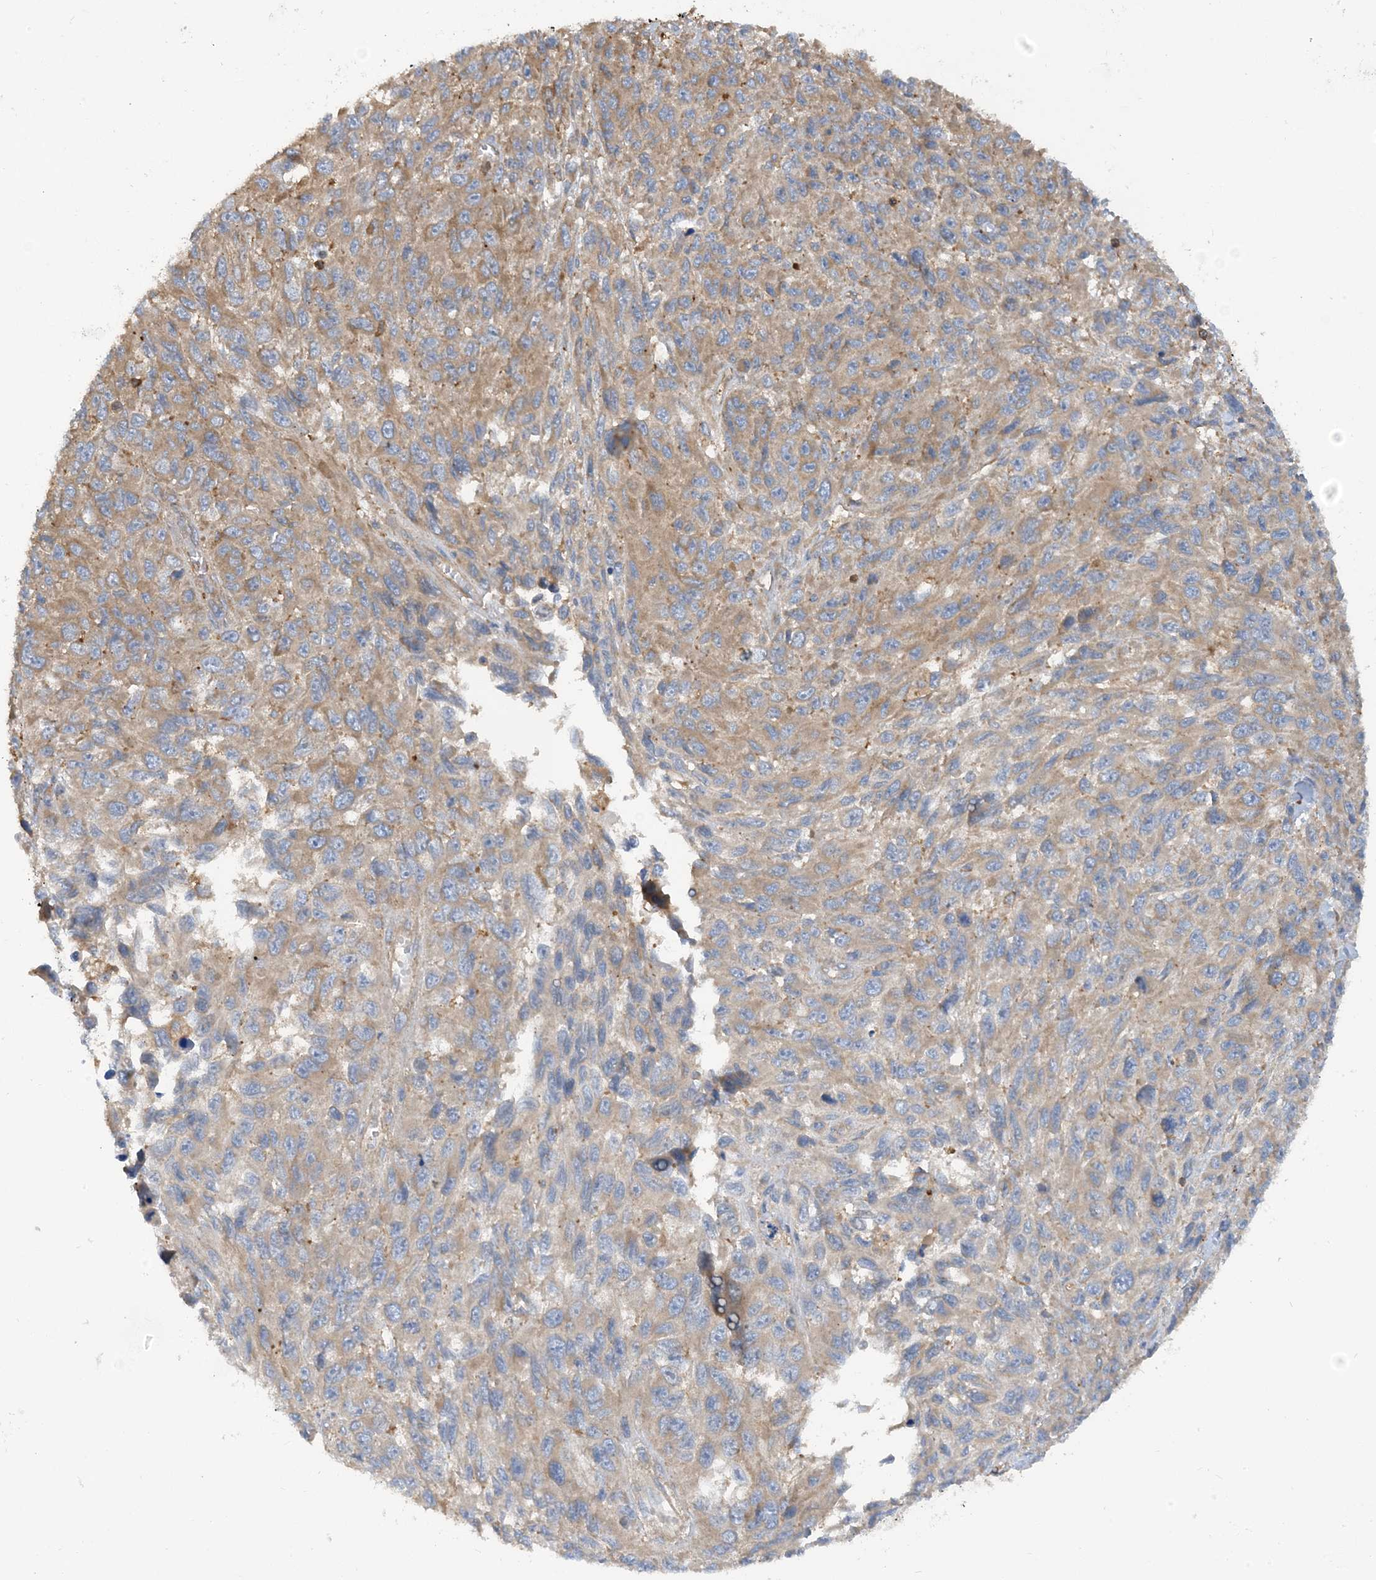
{"staining": {"intensity": "moderate", "quantity": ">75%", "location": "cytoplasmic/membranous"}, "tissue": "melanoma", "cell_type": "Tumor cells", "image_type": "cancer", "snomed": [{"axis": "morphology", "description": "Malignant melanoma, NOS"}, {"axis": "topography", "description": "Skin"}], "caption": "Protein expression analysis of melanoma displays moderate cytoplasmic/membranous positivity in approximately >75% of tumor cells.", "gene": "SFMBT2", "patient": {"sex": "female", "age": 96}}